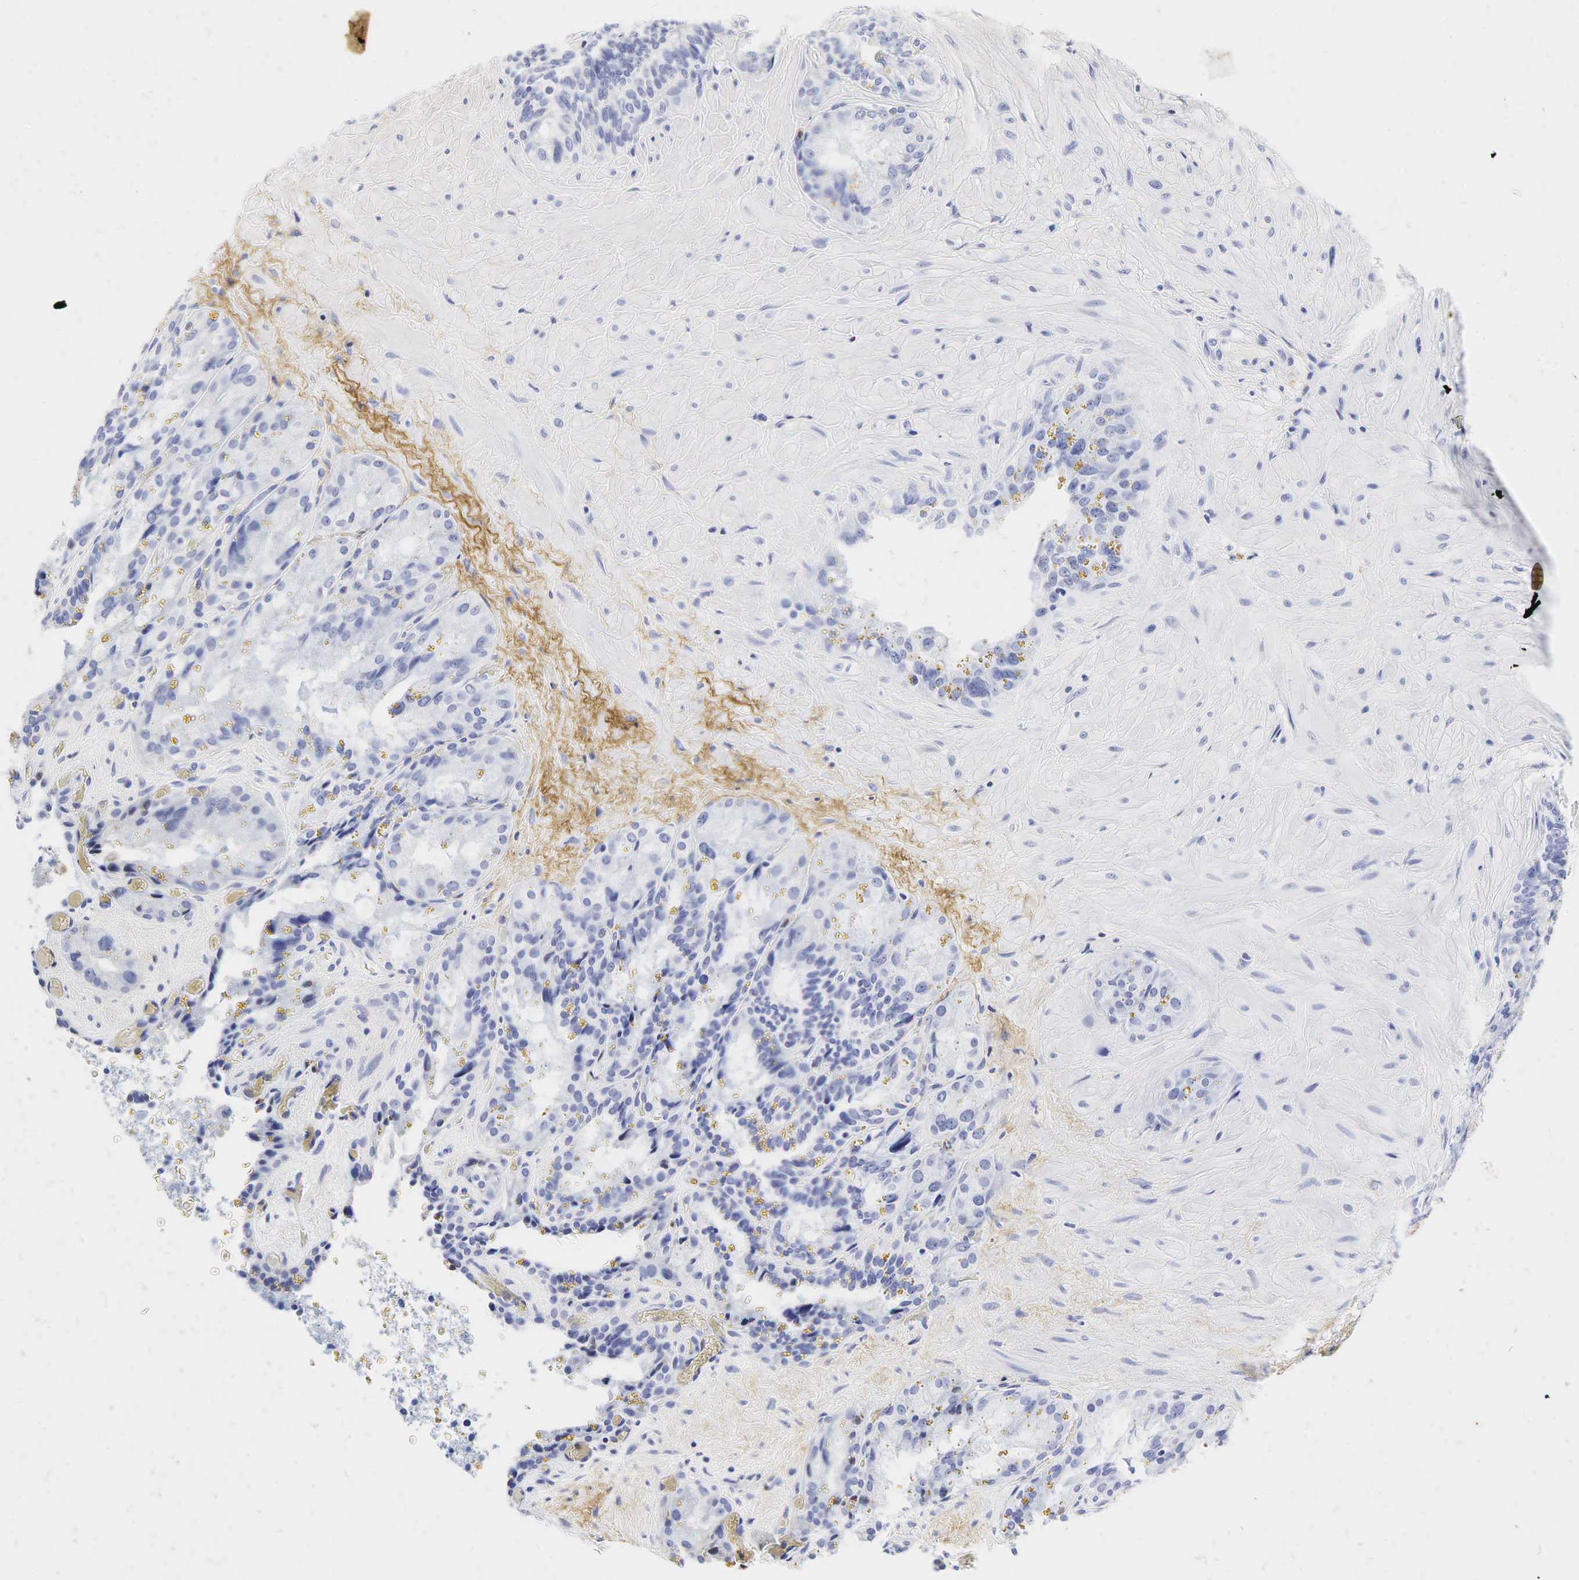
{"staining": {"intensity": "negative", "quantity": "none", "location": "none"}, "tissue": "seminal vesicle", "cell_type": "Glandular cells", "image_type": "normal", "snomed": [{"axis": "morphology", "description": "Normal tissue, NOS"}, {"axis": "topography", "description": "Seminal veicle"}], "caption": "Immunohistochemical staining of unremarkable human seminal vesicle exhibits no significant staining in glandular cells. The staining was performed using DAB to visualize the protein expression in brown, while the nuclei were stained in blue with hematoxylin (Magnification: 20x).", "gene": "LYZ", "patient": {"sex": "male", "age": 69}}